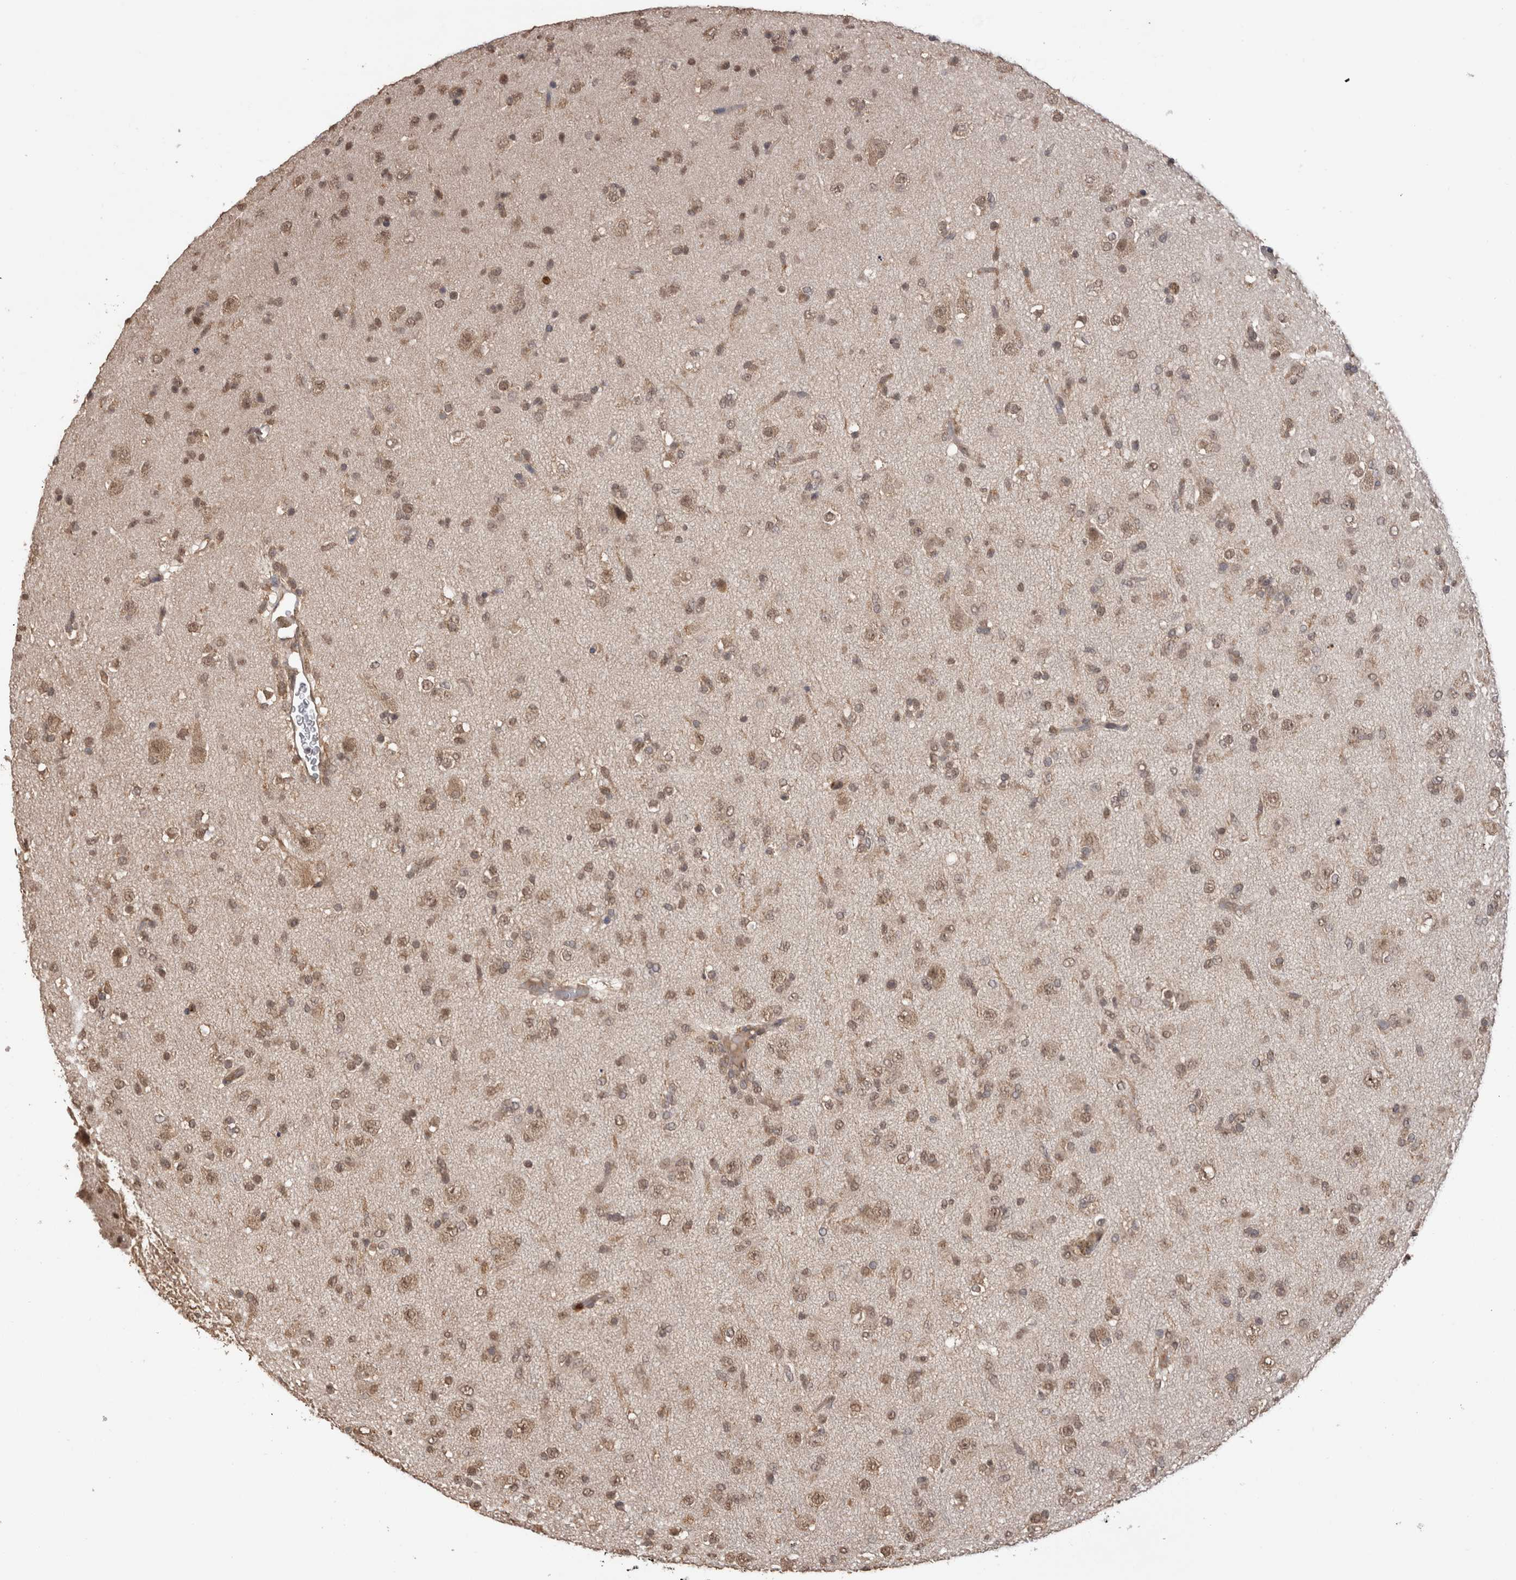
{"staining": {"intensity": "weak", "quantity": ">75%", "location": "nuclear"}, "tissue": "glioma", "cell_type": "Tumor cells", "image_type": "cancer", "snomed": [{"axis": "morphology", "description": "Glioma, malignant, Low grade"}, {"axis": "topography", "description": "Brain"}], "caption": "Immunohistochemical staining of human glioma shows low levels of weak nuclear staining in approximately >75% of tumor cells.", "gene": "PAK4", "patient": {"sex": "male", "age": 65}}